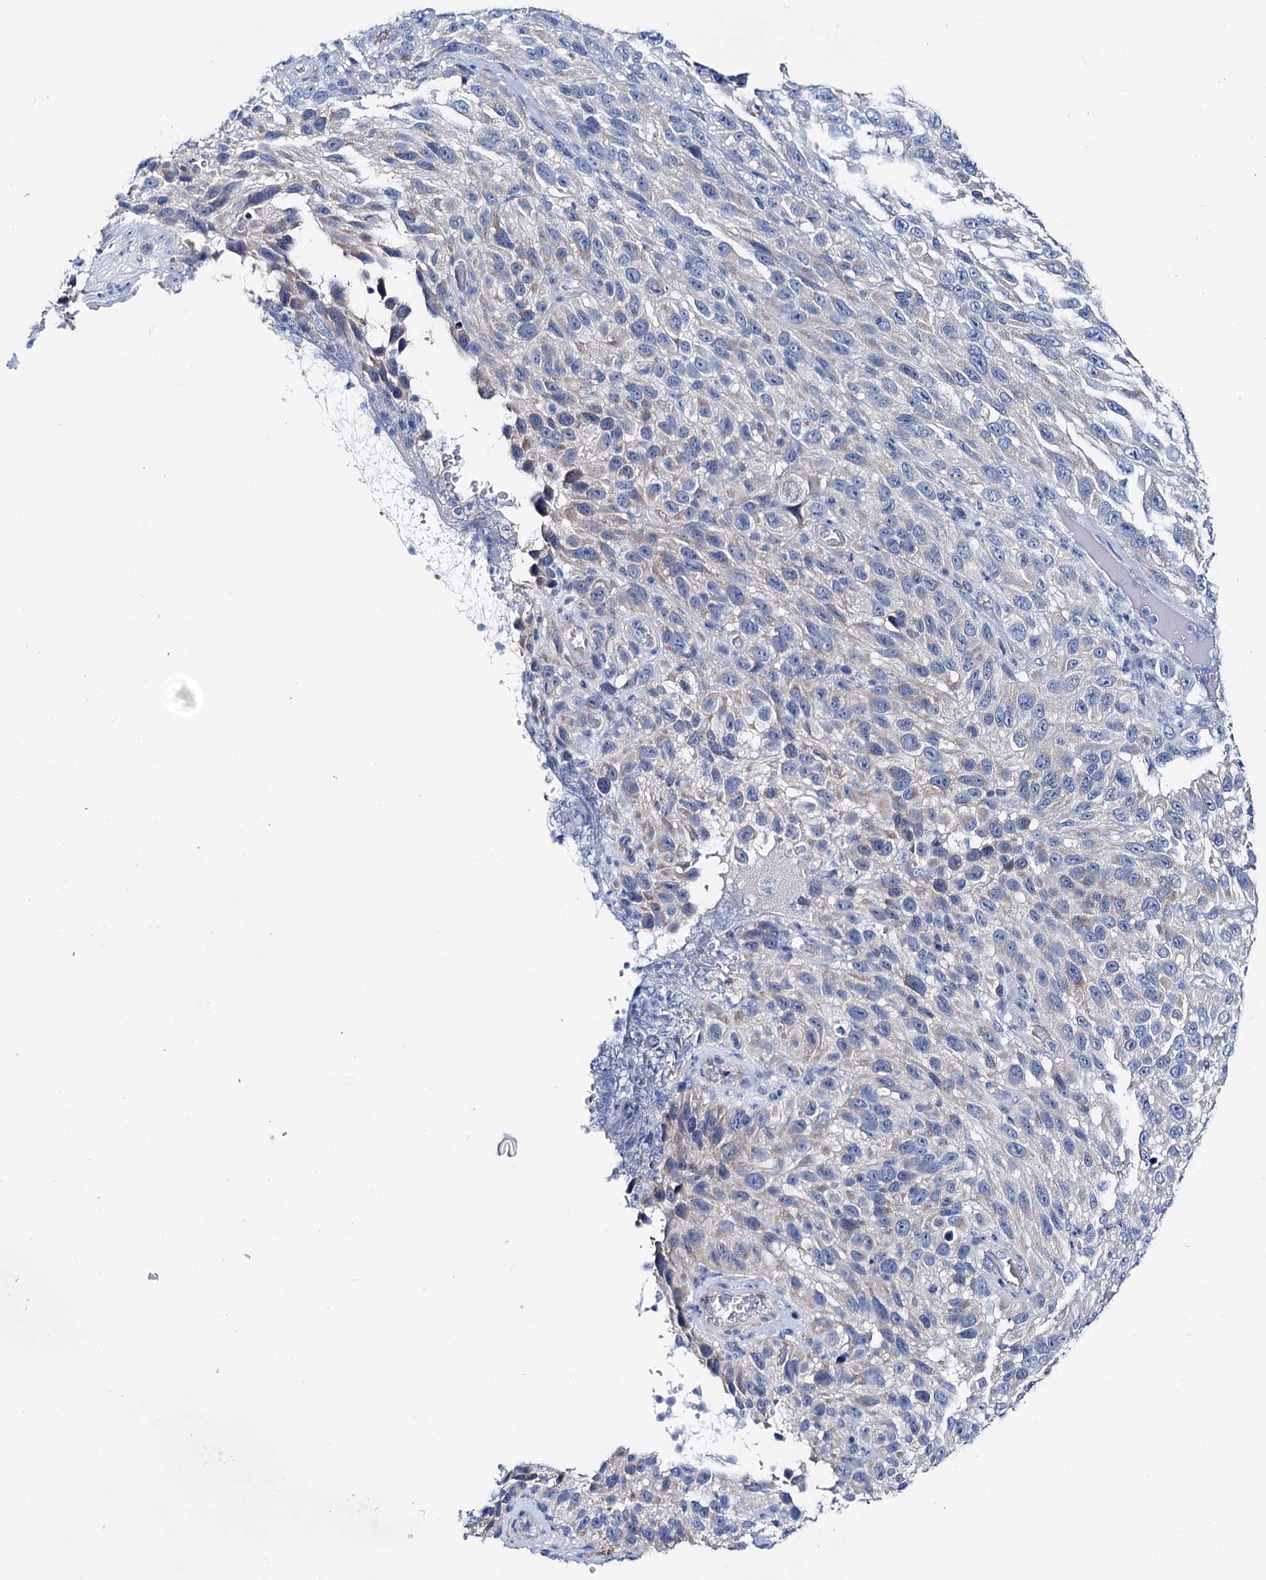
{"staining": {"intensity": "negative", "quantity": "none", "location": "none"}, "tissue": "melanoma", "cell_type": "Tumor cells", "image_type": "cancer", "snomed": [{"axis": "morphology", "description": "Malignant melanoma, NOS"}, {"axis": "topography", "description": "Skin"}], "caption": "Immunohistochemistry (IHC) of human melanoma reveals no staining in tumor cells.", "gene": "SHROOM1", "patient": {"sex": "female", "age": 96}}